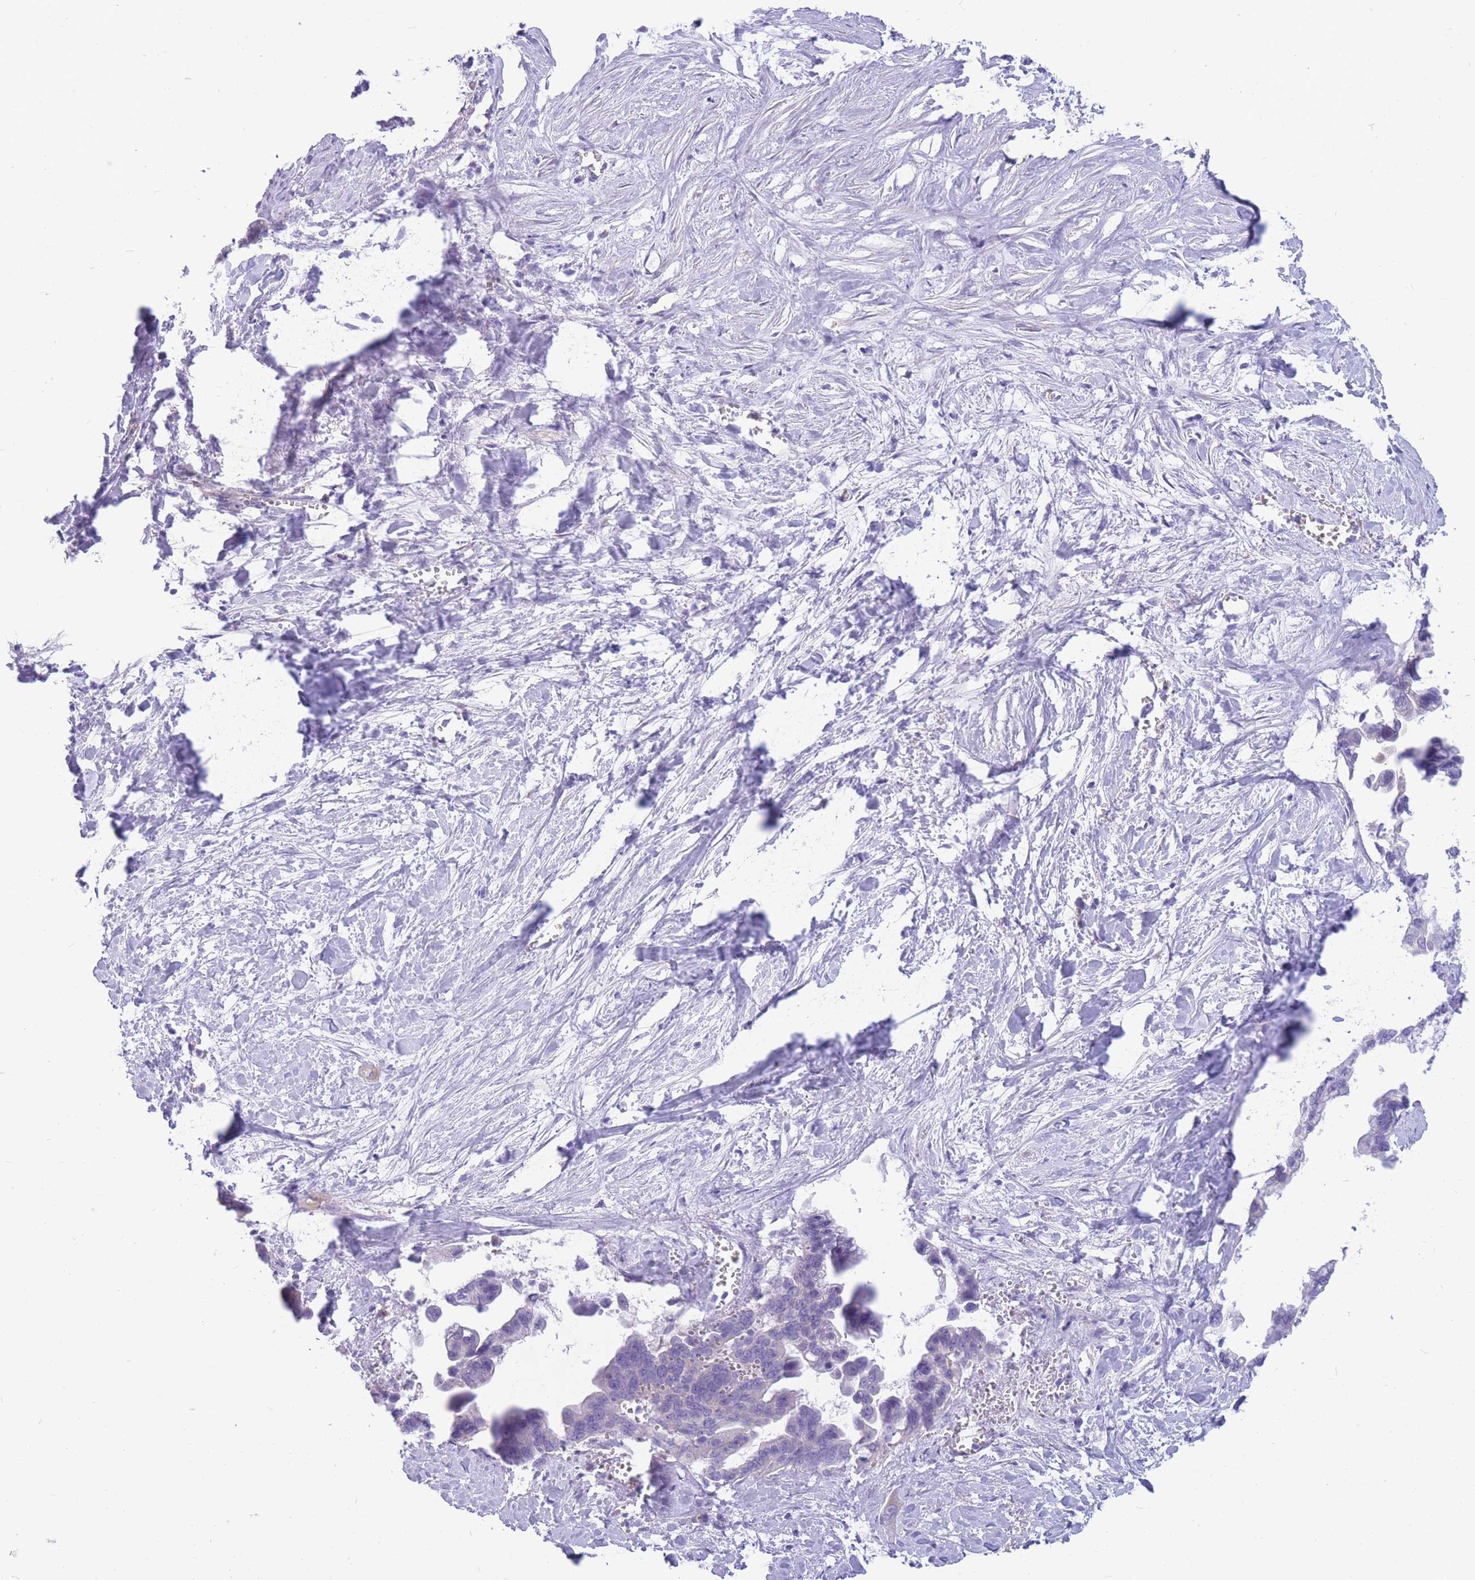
{"staining": {"intensity": "negative", "quantity": "none", "location": "none"}, "tissue": "pancreatic cancer", "cell_type": "Tumor cells", "image_type": "cancer", "snomed": [{"axis": "morphology", "description": "Adenocarcinoma, NOS"}, {"axis": "topography", "description": "Pancreas"}], "caption": "Immunohistochemistry (IHC) of human pancreatic cancer displays no expression in tumor cells.", "gene": "MTSS2", "patient": {"sex": "male", "age": 61}}